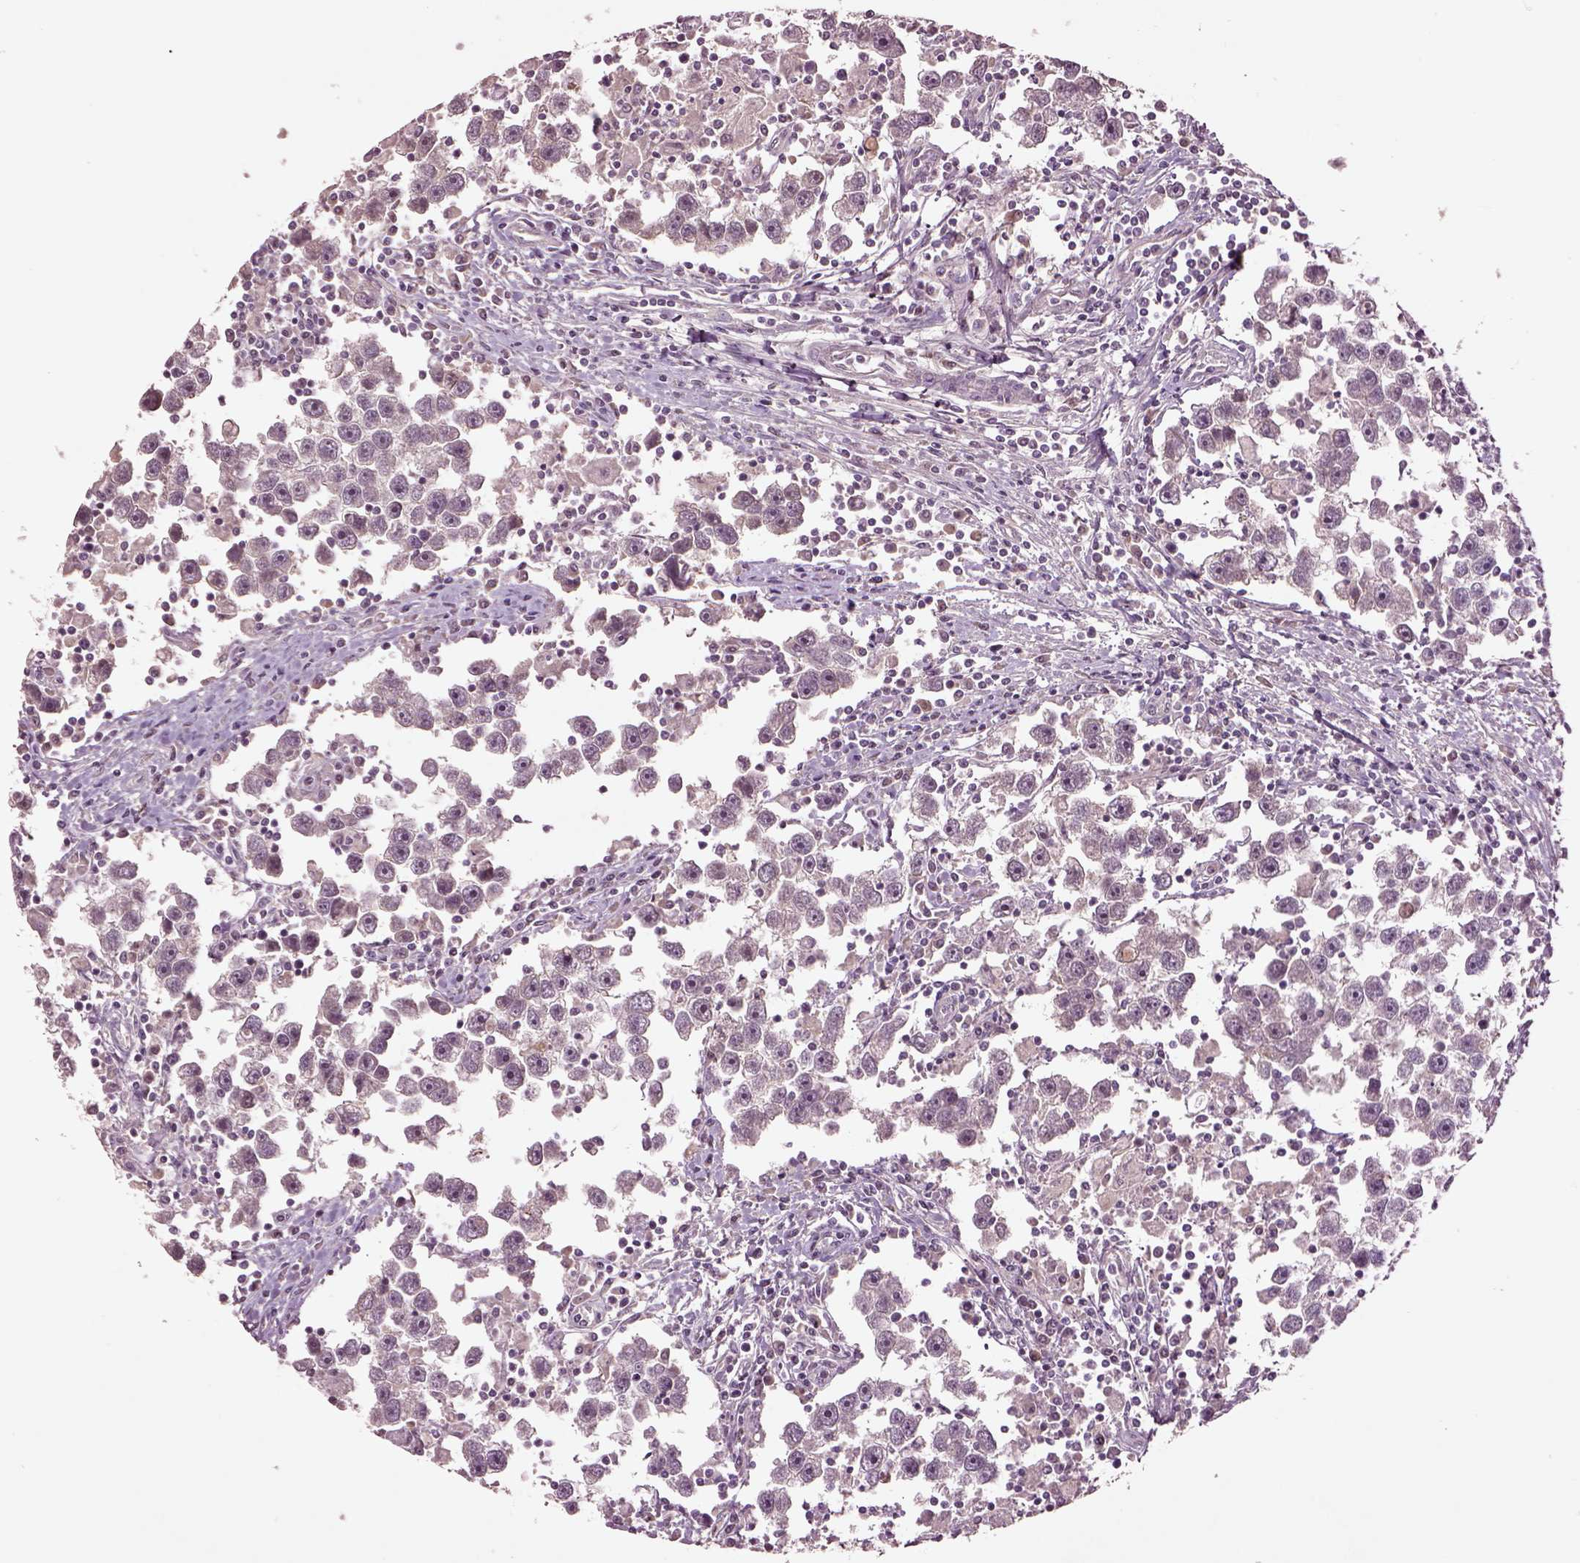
{"staining": {"intensity": "negative", "quantity": "none", "location": "none"}, "tissue": "testis cancer", "cell_type": "Tumor cells", "image_type": "cancer", "snomed": [{"axis": "morphology", "description": "Seminoma, NOS"}, {"axis": "topography", "description": "Testis"}], "caption": "Tumor cells show no significant protein staining in testis seminoma.", "gene": "MTHFS", "patient": {"sex": "male", "age": 30}}